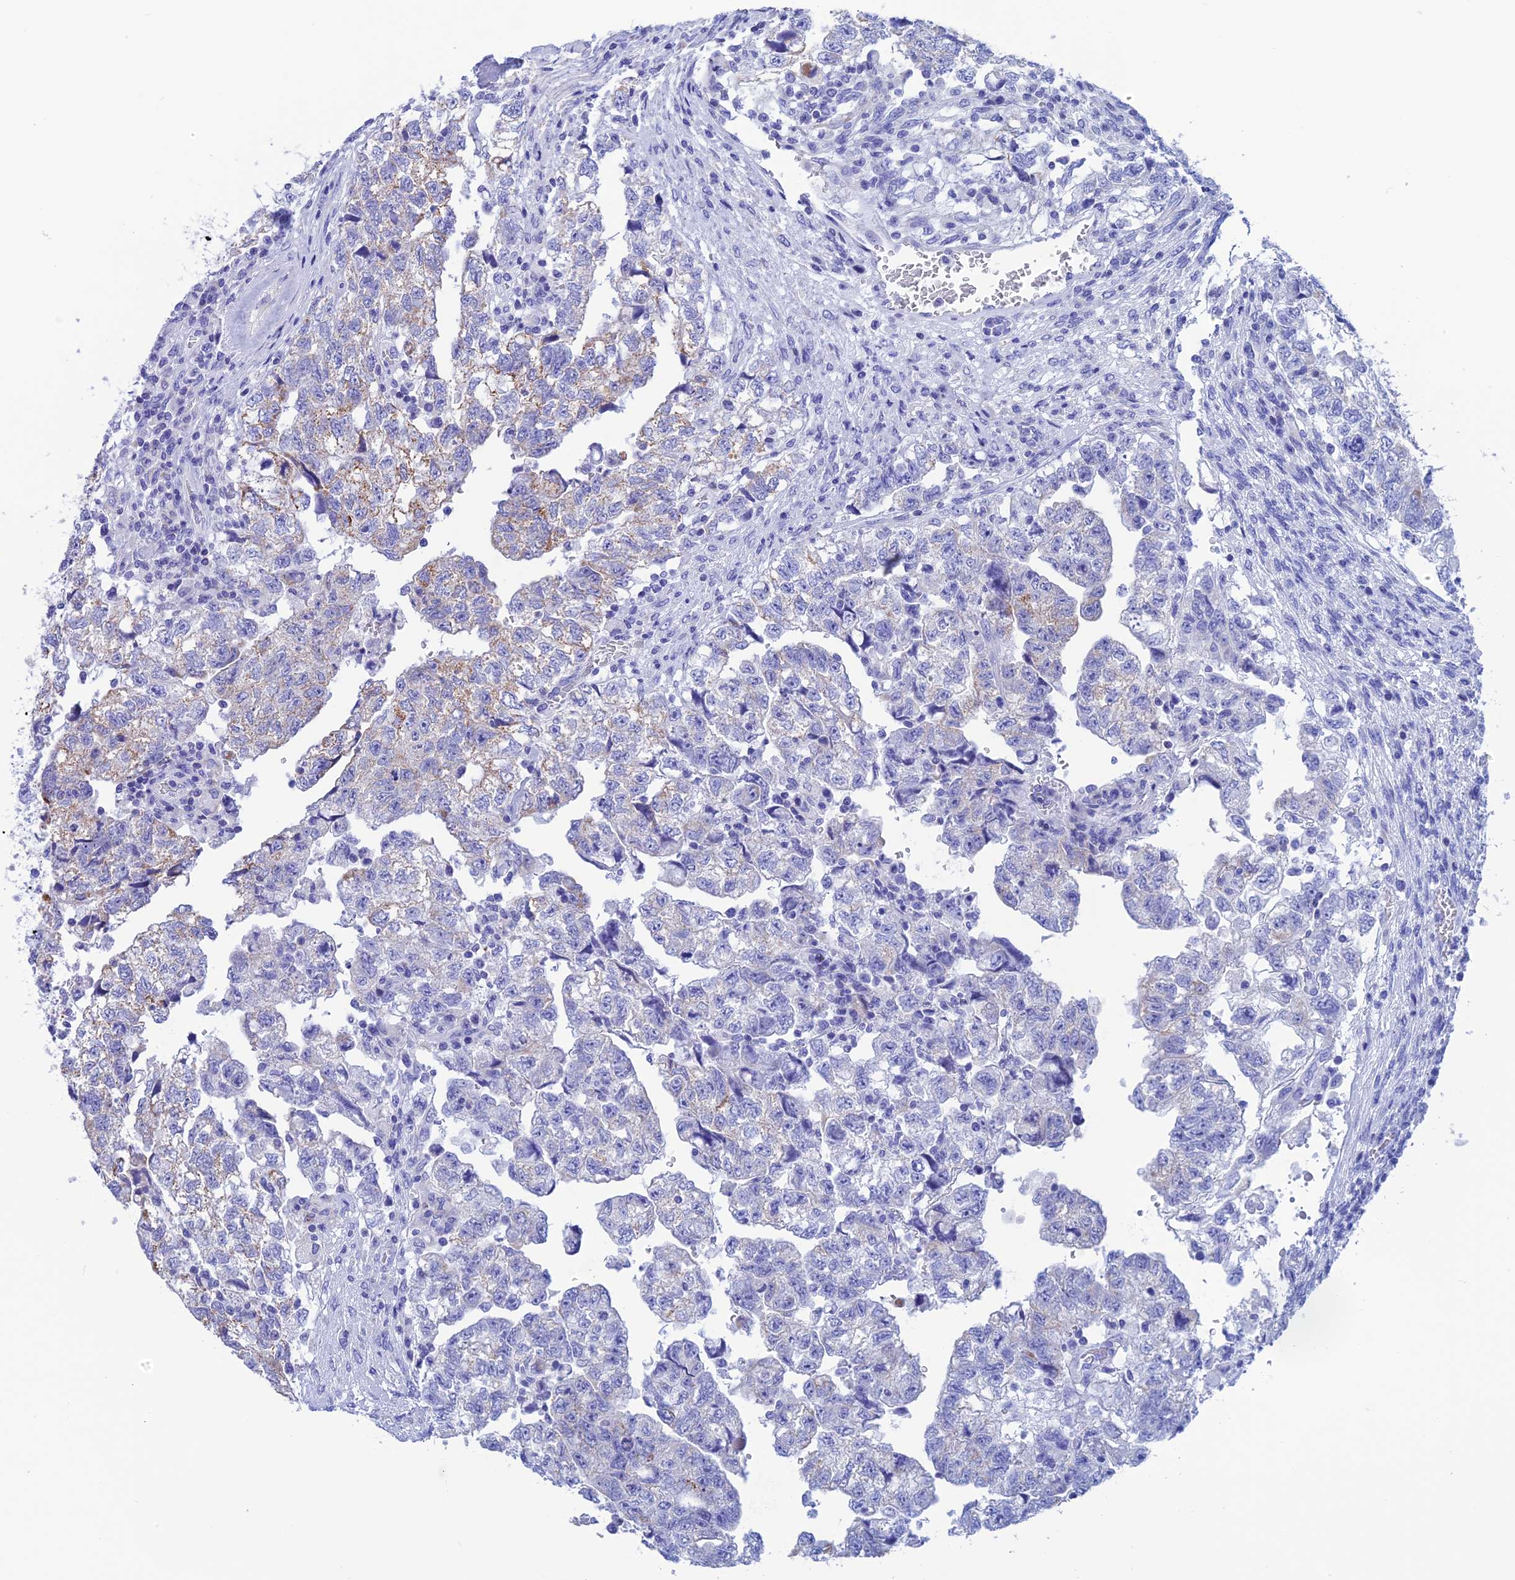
{"staining": {"intensity": "weak", "quantity": "<25%", "location": "cytoplasmic/membranous"}, "tissue": "testis cancer", "cell_type": "Tumor cells", "image_type": "cancer", "snomed": [{"axis": "morphology", "description": "Carcinoma, Embryonal, NOS"}, {"axis": "topography", "description": "Testis"}], "caption": "IHC histopathology image of neoplastic tissue: human testis cancer stained with DAB (3,3'-diaminobenzidine) reveals no significant protein positivity in tumor cells. (DAB (3,3'-diaminobenzidine) immunohistochemistry visualized using brightfield microscopy, high magnification).", "gene": "NXPE4", "patient": {"sex": "male", "age": 36}}